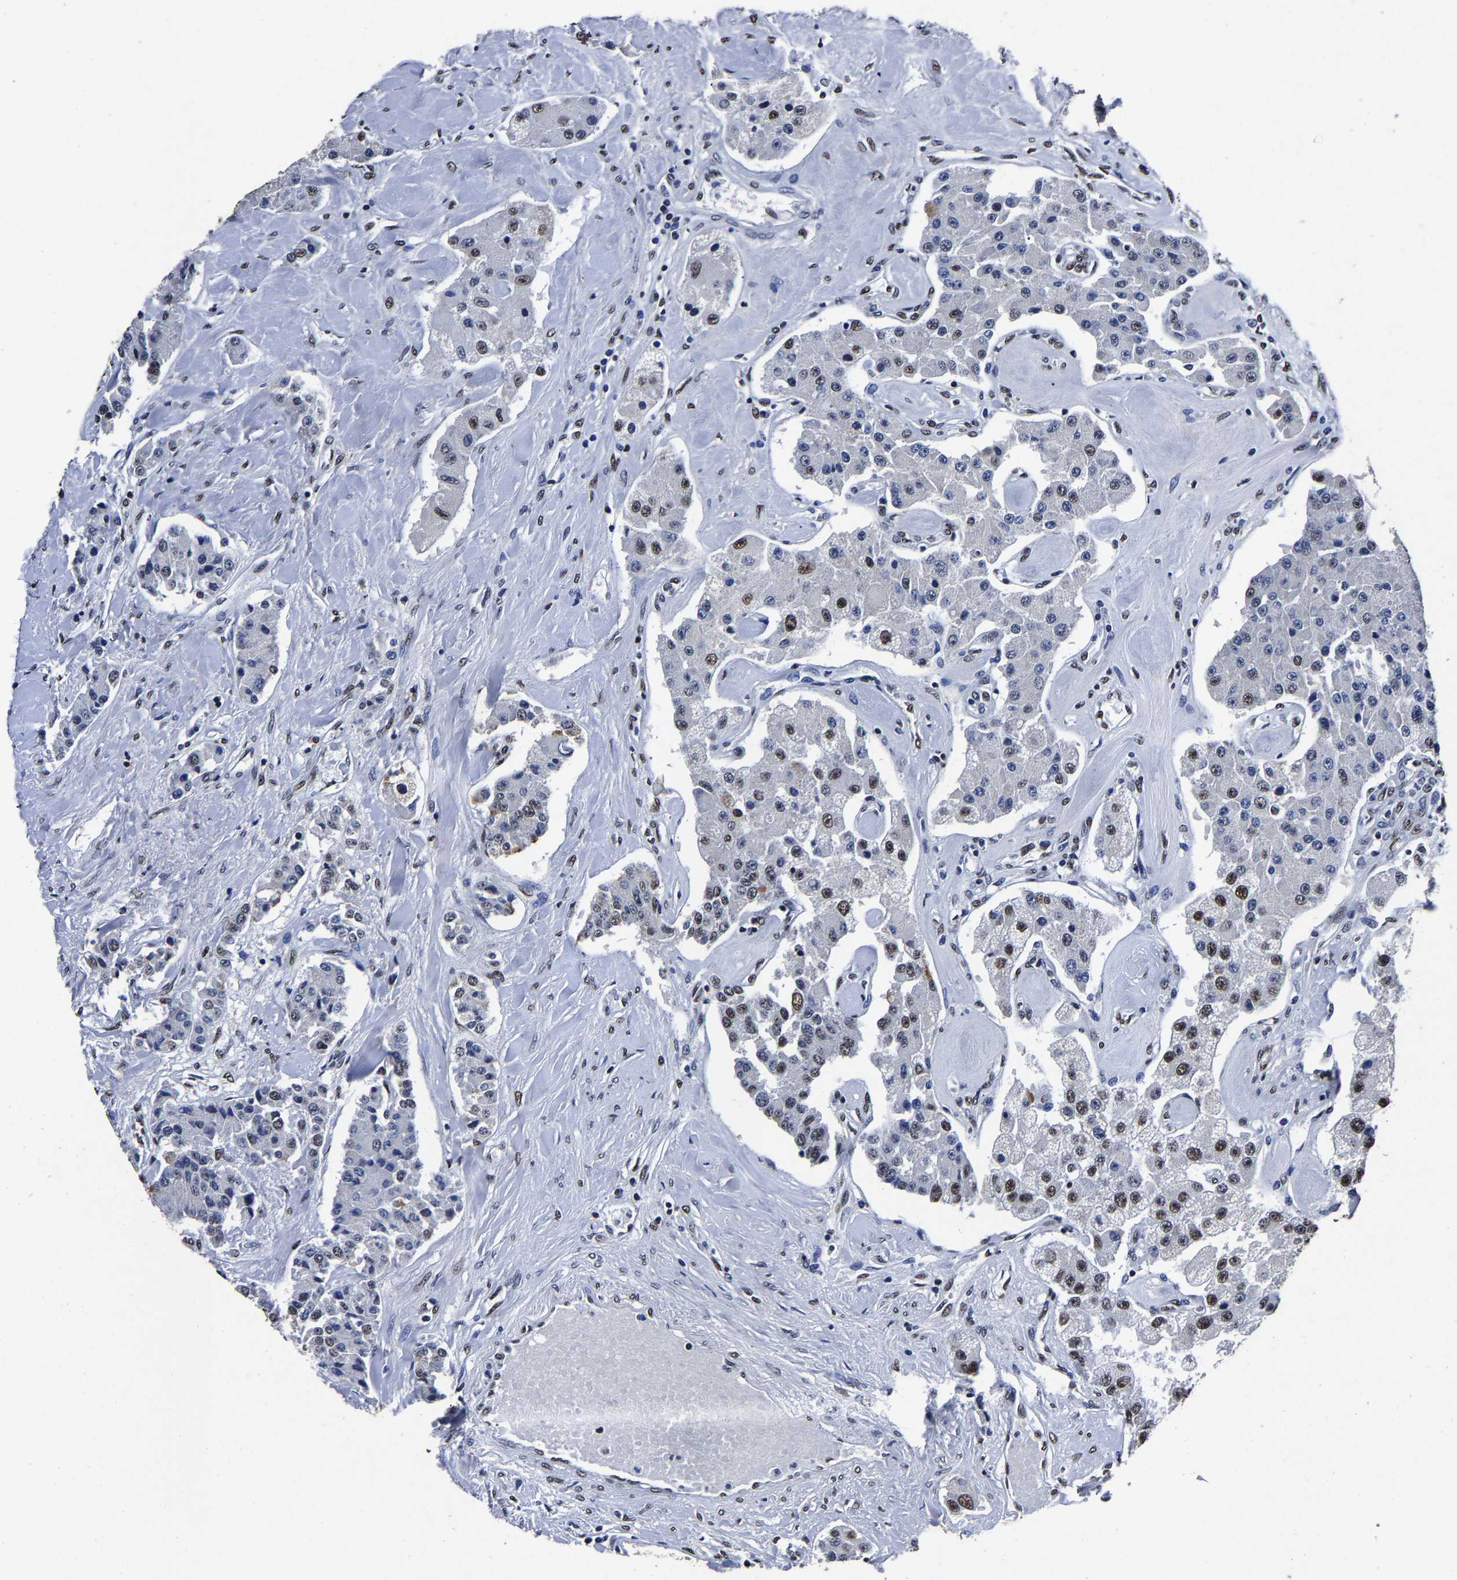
{"staining": {"intensity": "moderate", "quantity": "25%-75%", "location": "nuclear"}, "tissue": "carcinoid", "cell_type": "Tumor cells", "image_type": "cancer", "snomed": [{"axis": "morphology", "description": "Carcinoid, malignant, NOS"}, {"axis": "topography", "description": "Pancreas"}], "caption": "Human malignant carcinoid stained with a protein marker demonstrates moderate staining in tumor cells.", "gene": "RBM45", "patient": {"sex": "male", "age": 41}}